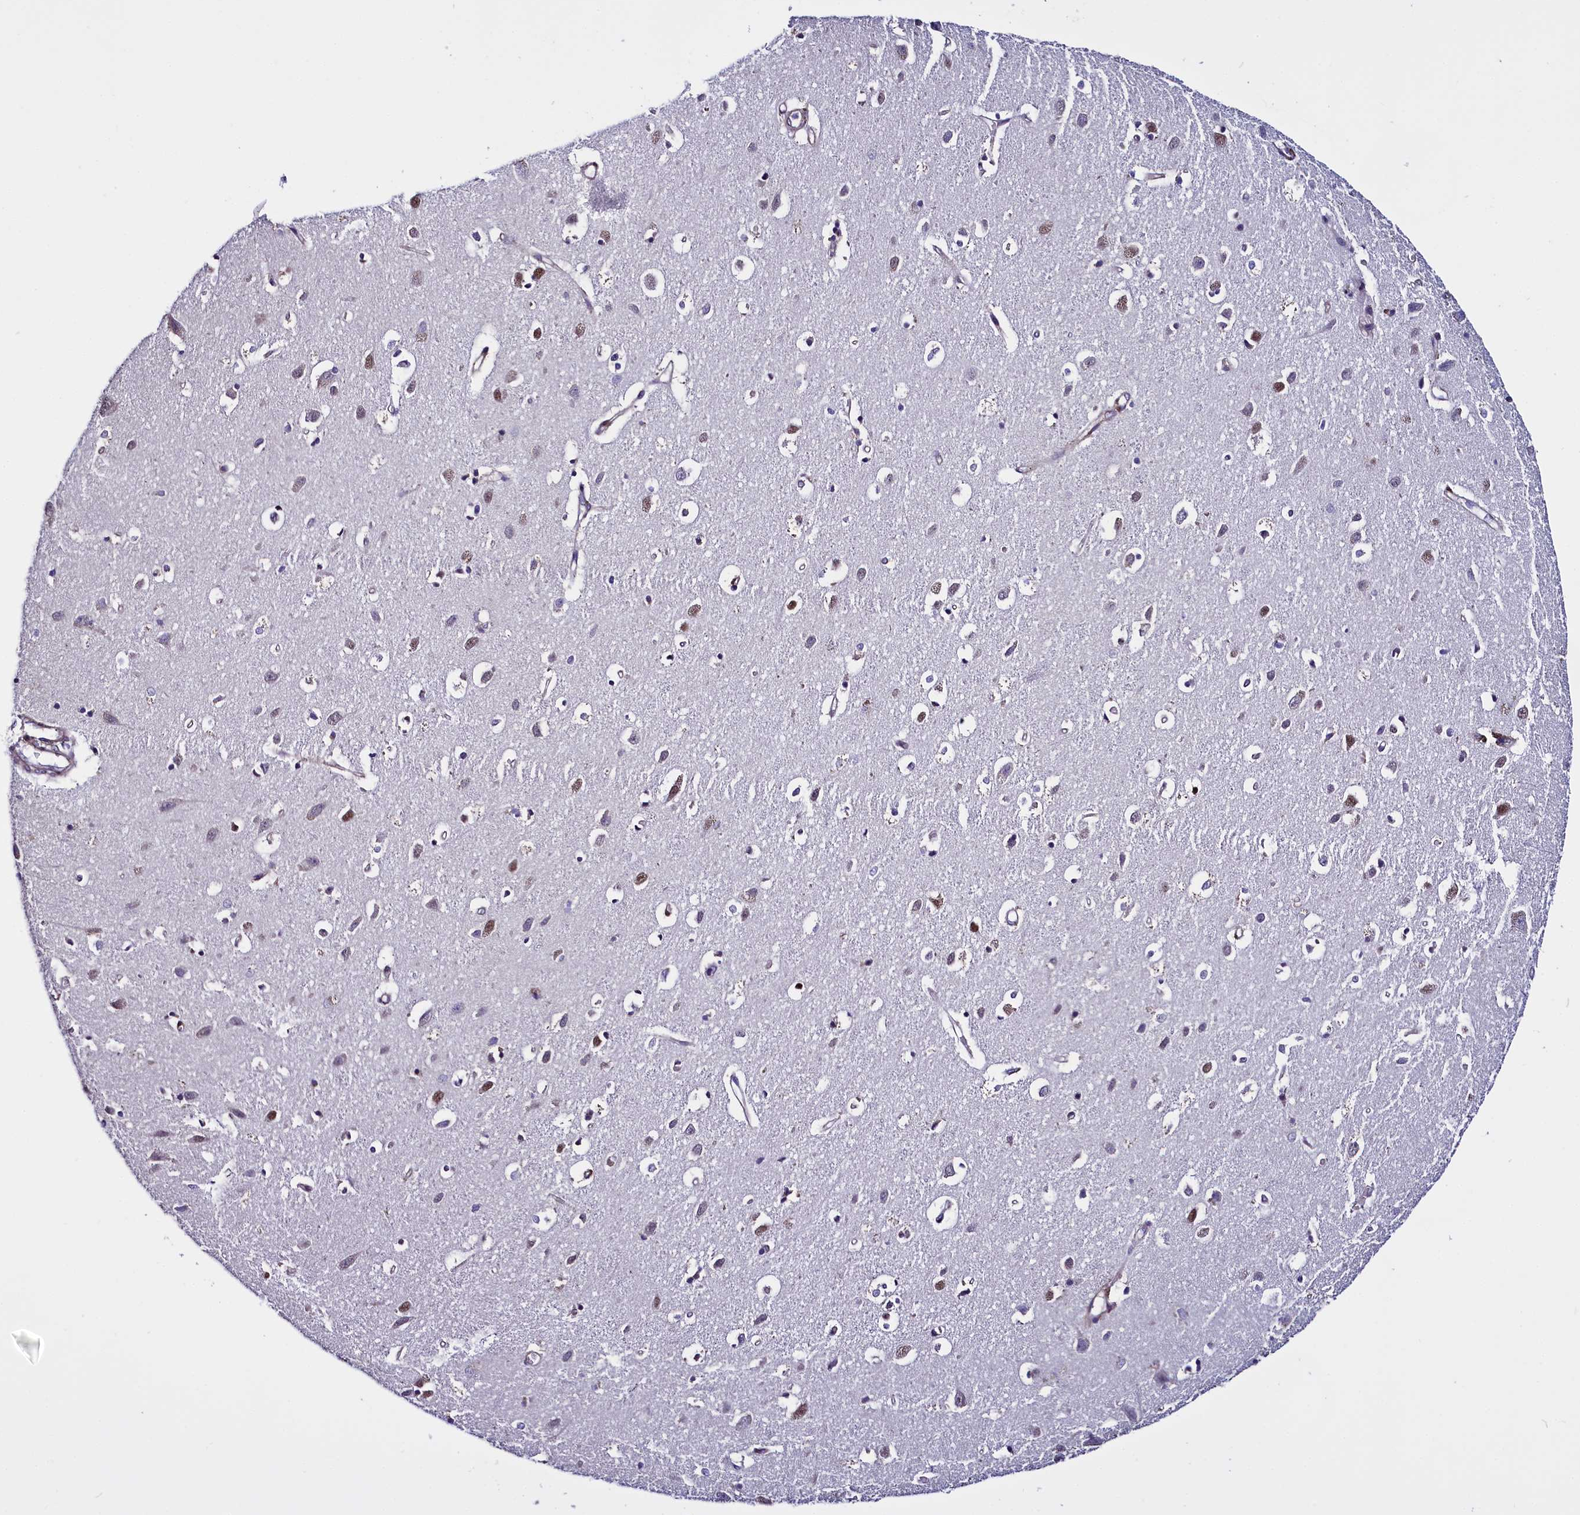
{"staining": {"intensity": "negative", "quantity": "none", "location": "none"}, "tissue": "cerebral cortex", "cell_type": "Endothelial cells", "image_type": "normal", "snomed": [{"axis": "morphology", "description": "Normal tissue, NOS"}, {"axis": "topography", "description": "Cerebral cortex"}], "caption": "This is an immunohistochemistry photomicrograph of normal cerebral cortex. There is no staining in endothelial cells.", "gene": "UACA", "patient": {"sex": "female", "age": 64}}